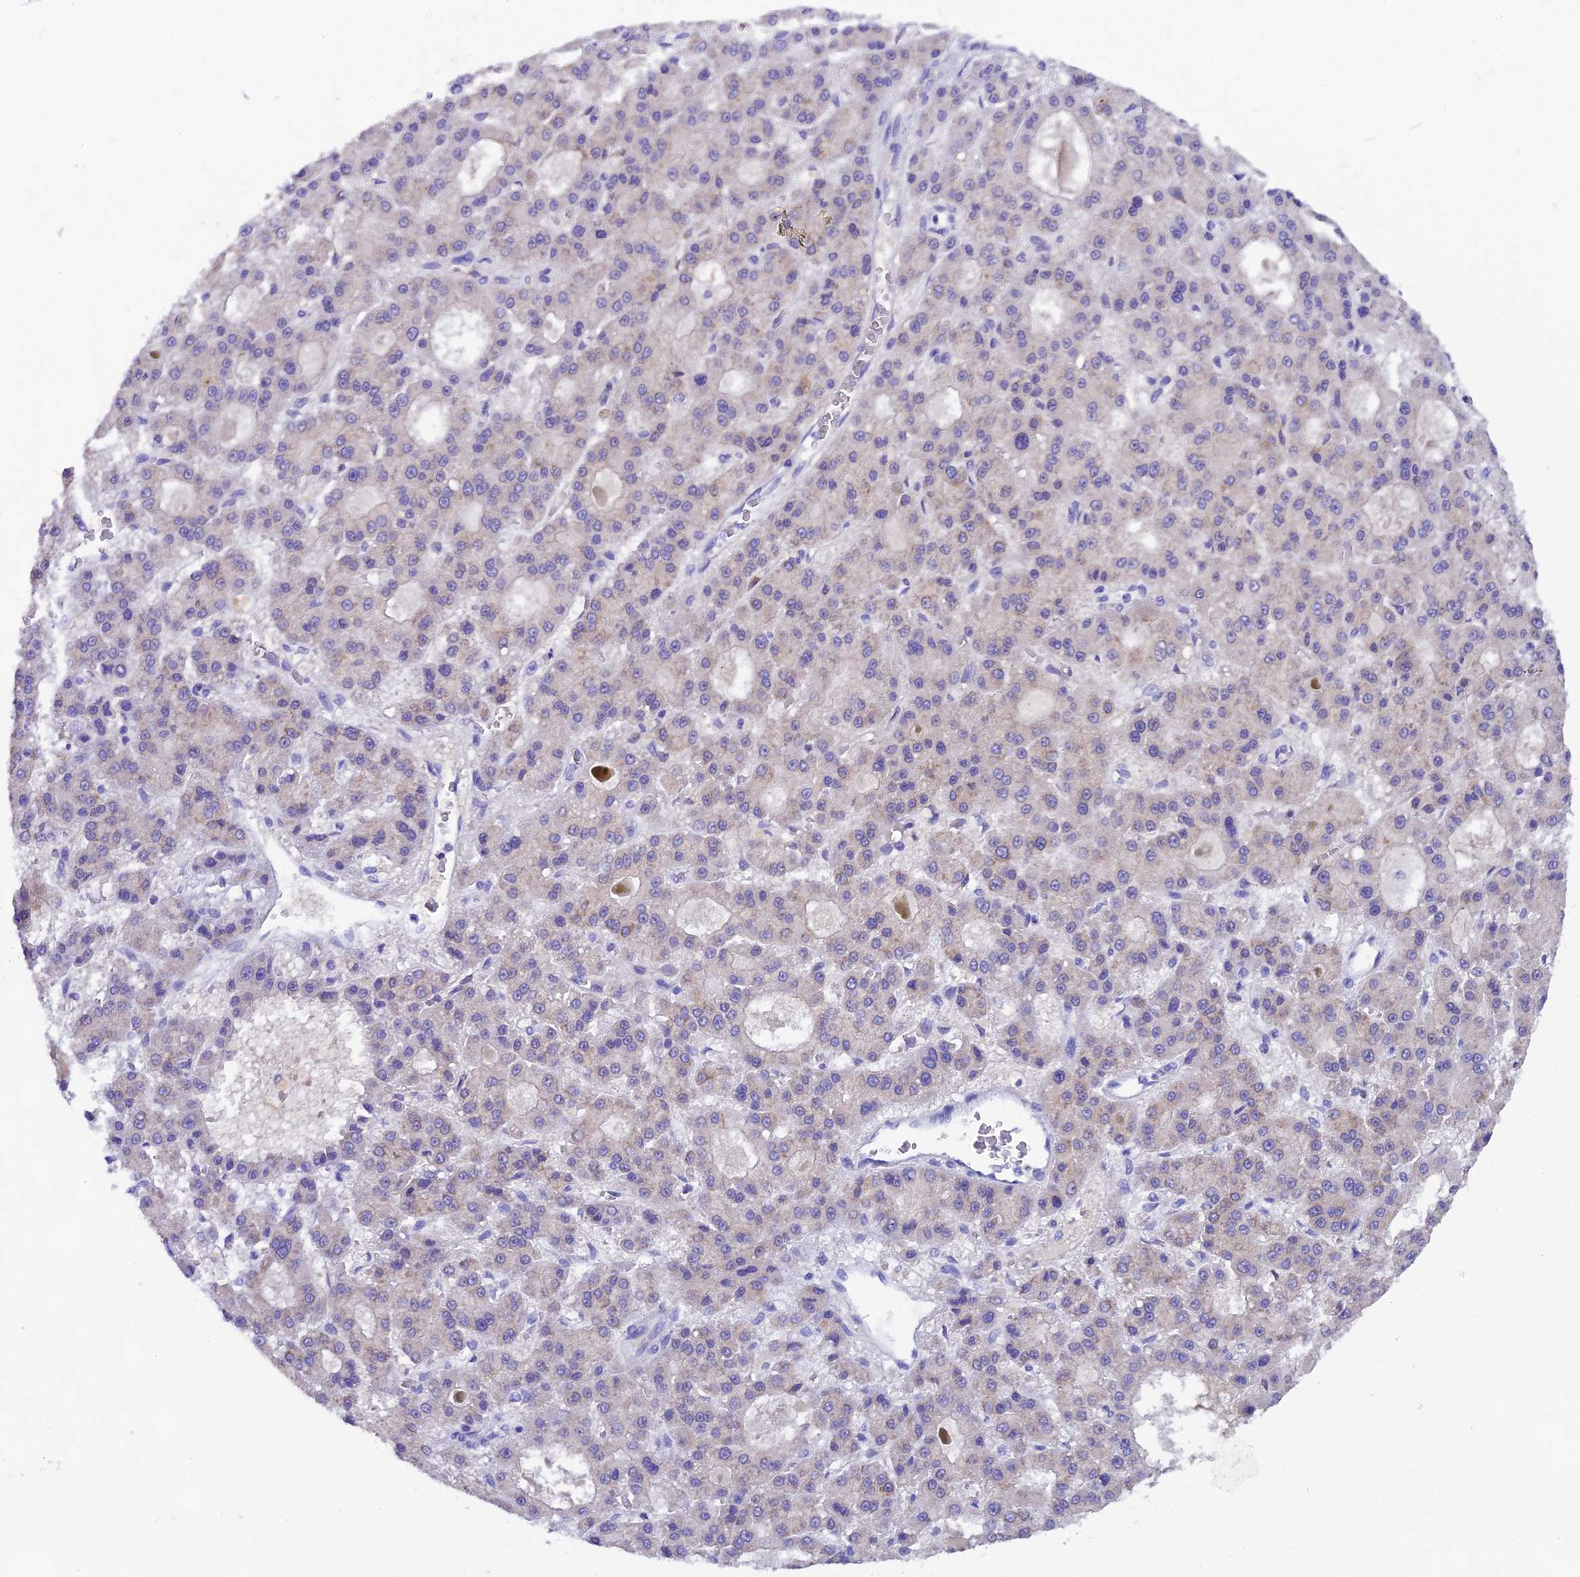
{"staining": {"intensity": "weak", "quantity": "<25%", "location": "cytoplasmic/membranous"}, "tissue": "liver cancer", "cell_type": "Tumor cells", "image_type": "cancer", "snomed": [{"axis": "morphology", "description": "Carcinoma, Hepatocellular, NOS"}, {"axis": "topography", "description": "Liver"}], "caption": "Micrograph shows no significant protein expression in tumor cells of liver hepatocellular carcinoma.", "gene": "FKBP11", "patient": {"sex": "male", "age": 70}}